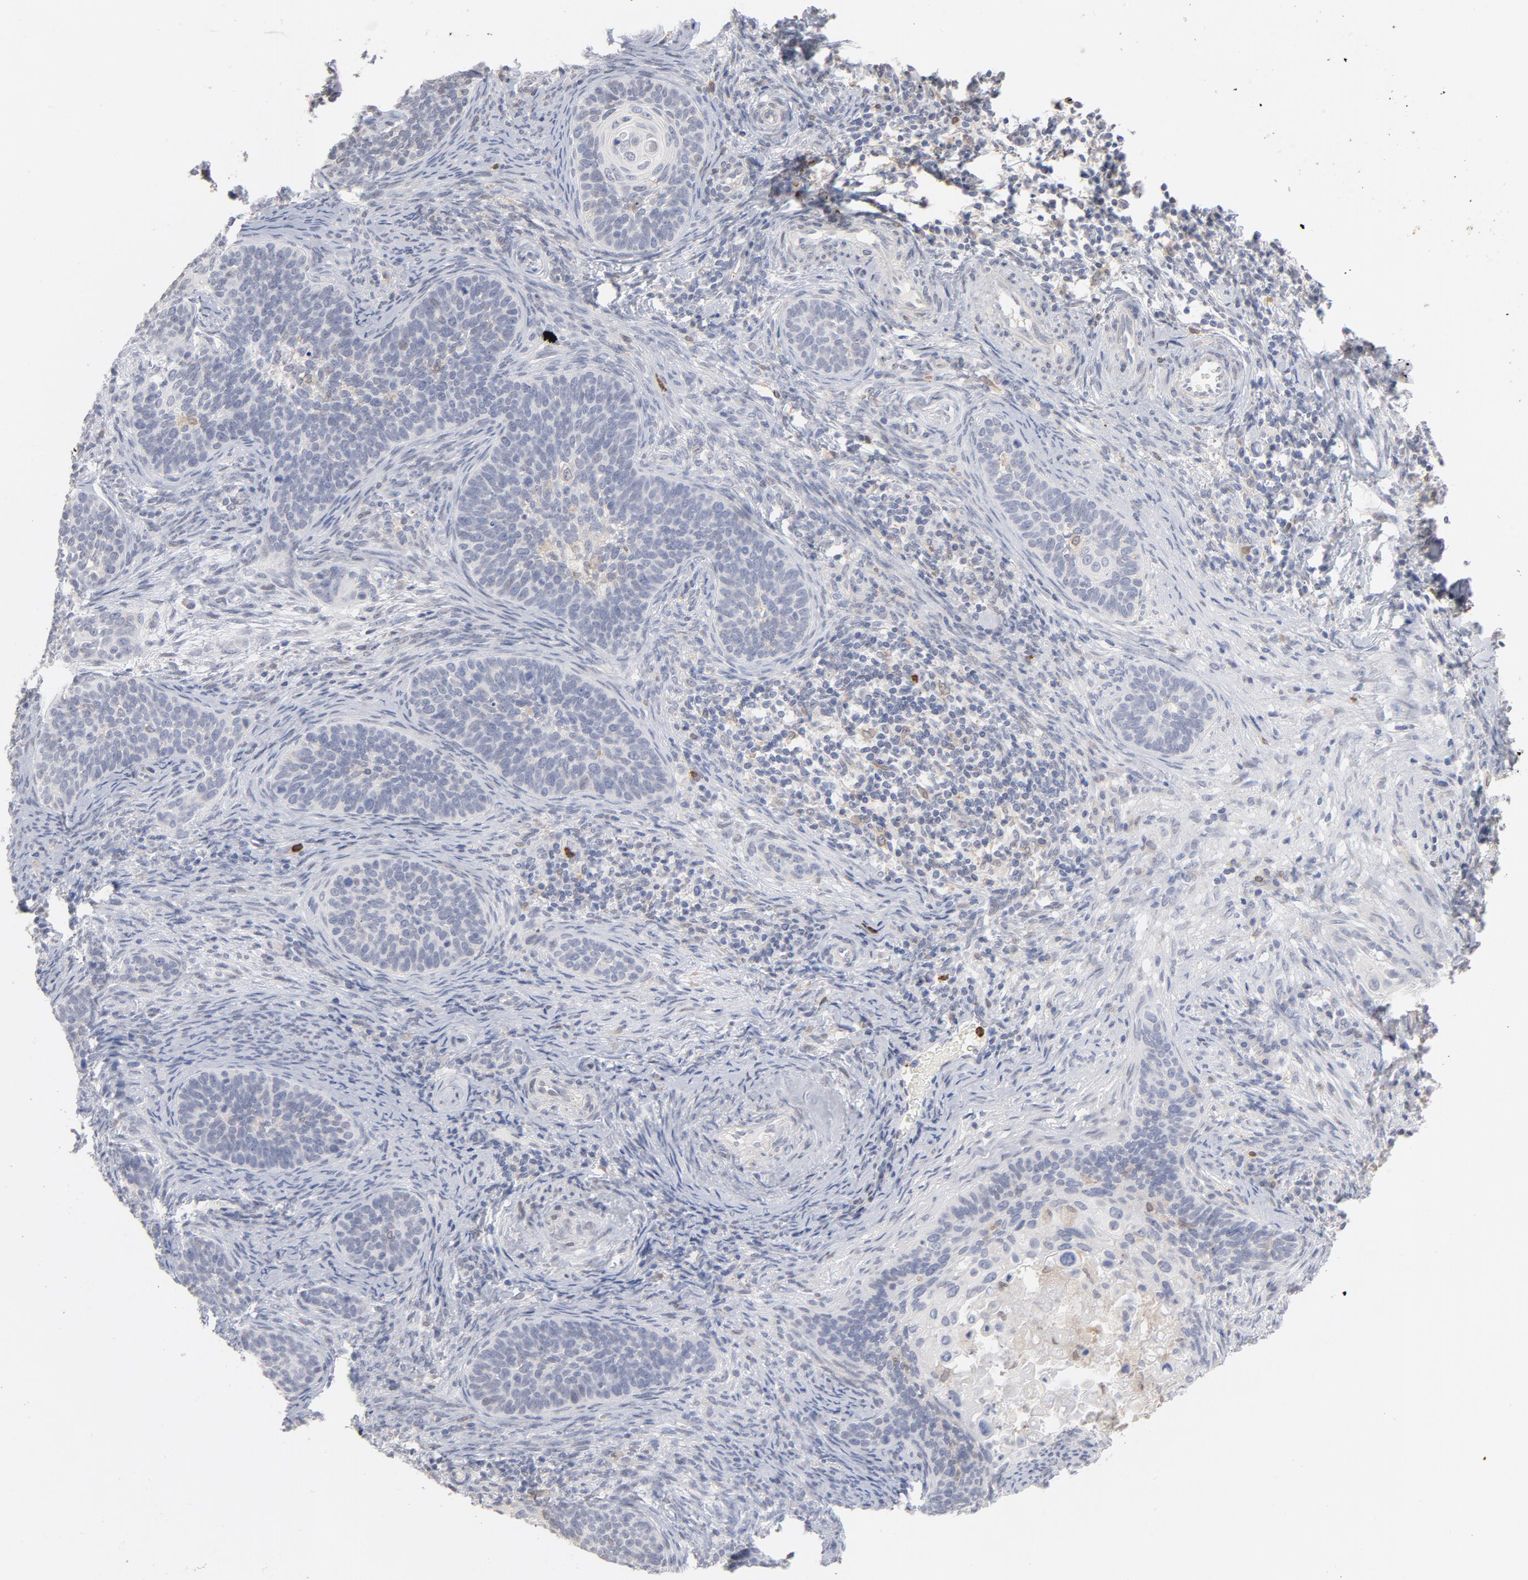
{"staining": {"intensity": "negative", "quantity": "none", "location": "none"}, "tissue": "cervical cancer", "cell_type": "Tumor cells", "image_type": "cancer", "snomed": [{"axis": "morphology", "description": "Squamous cell carcinoma, NOS"}, {"axis": "topography", "description": "Cervix"}], "caption": "This micrograph is of cervical cancer stained with IHC to label a protein in brown with the nuclei are counter-stained blue. There is no staining in tumor cells.", "gene": "PNMA1", "patient": {"sex": "female", "age": 33}}